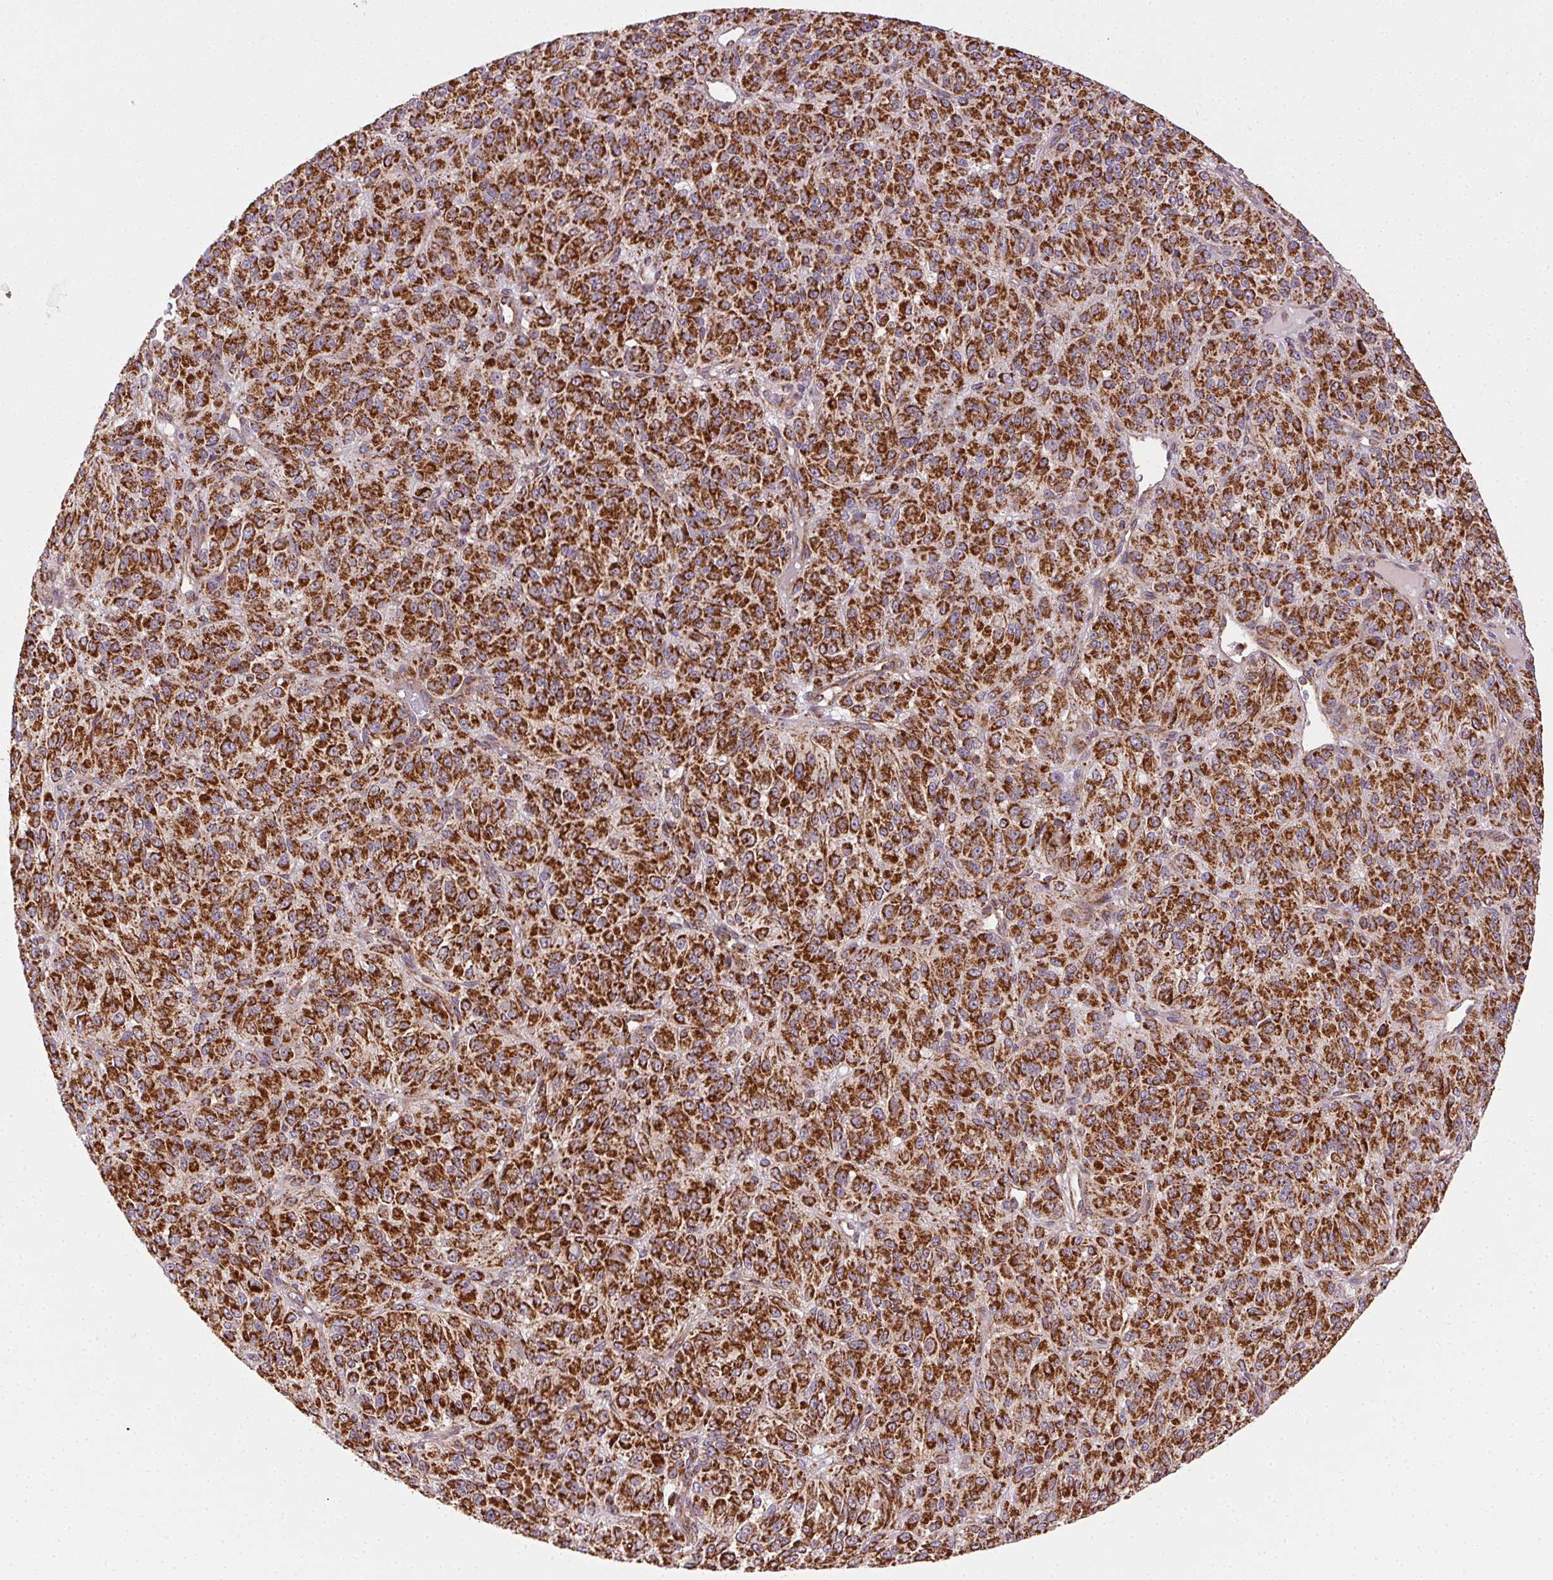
{"staining": {"intensity": "strong", "quantity": ">75%", "location": "cytoplasmic/membranous"}, "tissue": "melanoma", "cell_type": "Tumor cells", "image_type": "cancer", "snomed": [{"axis": "morphology", "description": "Malignant melanoma, Metastatic site"}, {"axis": "topography", "description": "Brain"}], "caption": "Approximately >75% of tumor cells in human malignant melanoma (metastatic site) reveal strong cytoplasmic/membranous protein positivity as visualized by brown immunohistochemical staining.", "gene": "CLPB", "patient": {"sex": "female", "age": 56}}